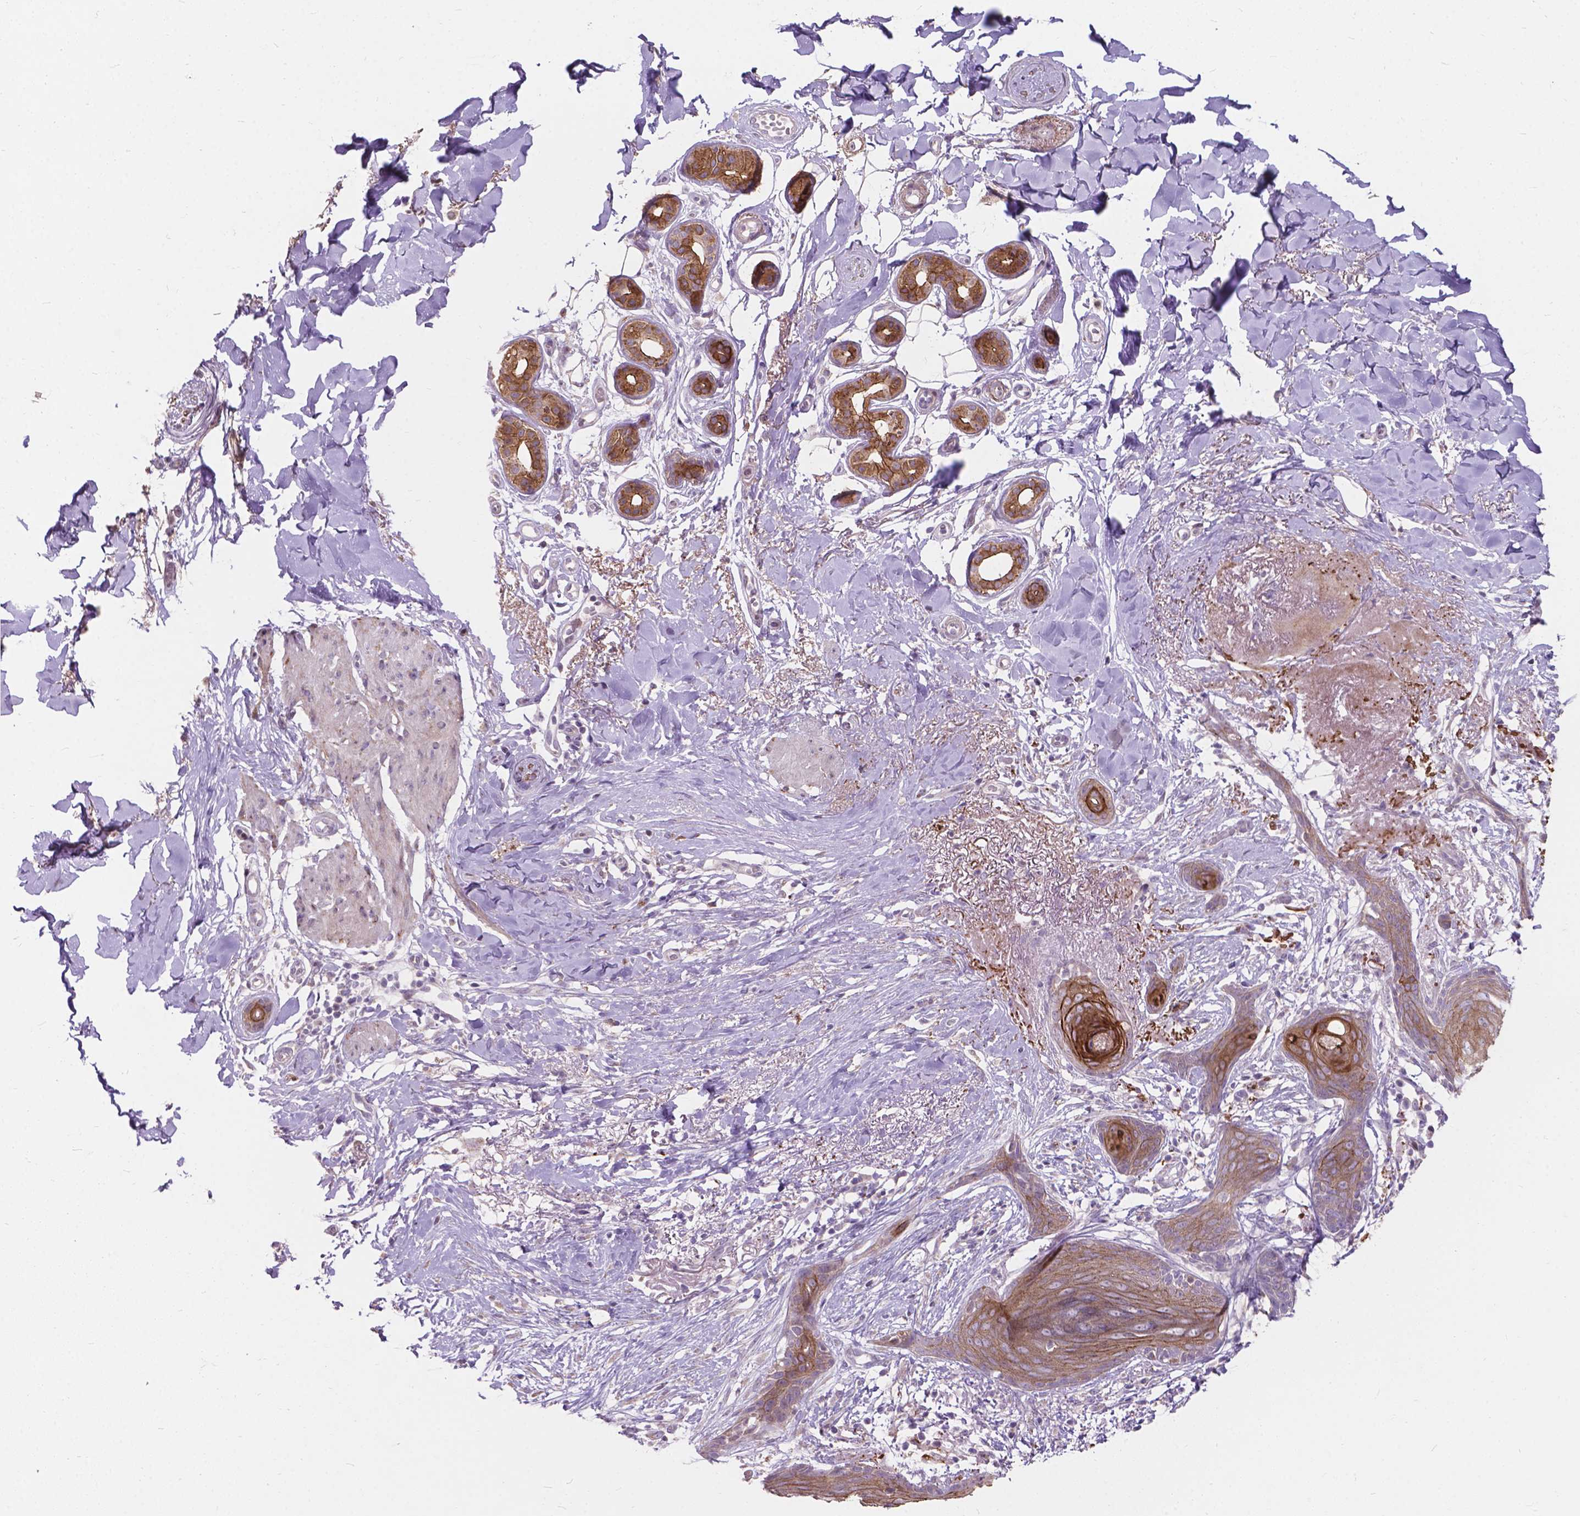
{"staining": {"intensity": "moderate", "quantity": "<25%", "location": "cytoplasmic/membranous"}, "tissue": "skin cancer", "cell_type": "Tumor cells", "image_type": "cancer", "snomed": [{"axis": "morphology", "description": "Normal tissue, NOS"}, {"axis": "morphology", "description": "Basal cell carcinoma"}, {"axis": "topography", "description": "Skin"}], "caption": "Skin cancer (basal cell carcinoma) stained with DAB immunohistochemistry exhibits low levels of moderate cytoplasmic/membranous positivity in approximately <25% of tumor cells.", "gene": "MYH14", "patient": {"sex": "male", "age": 84}}